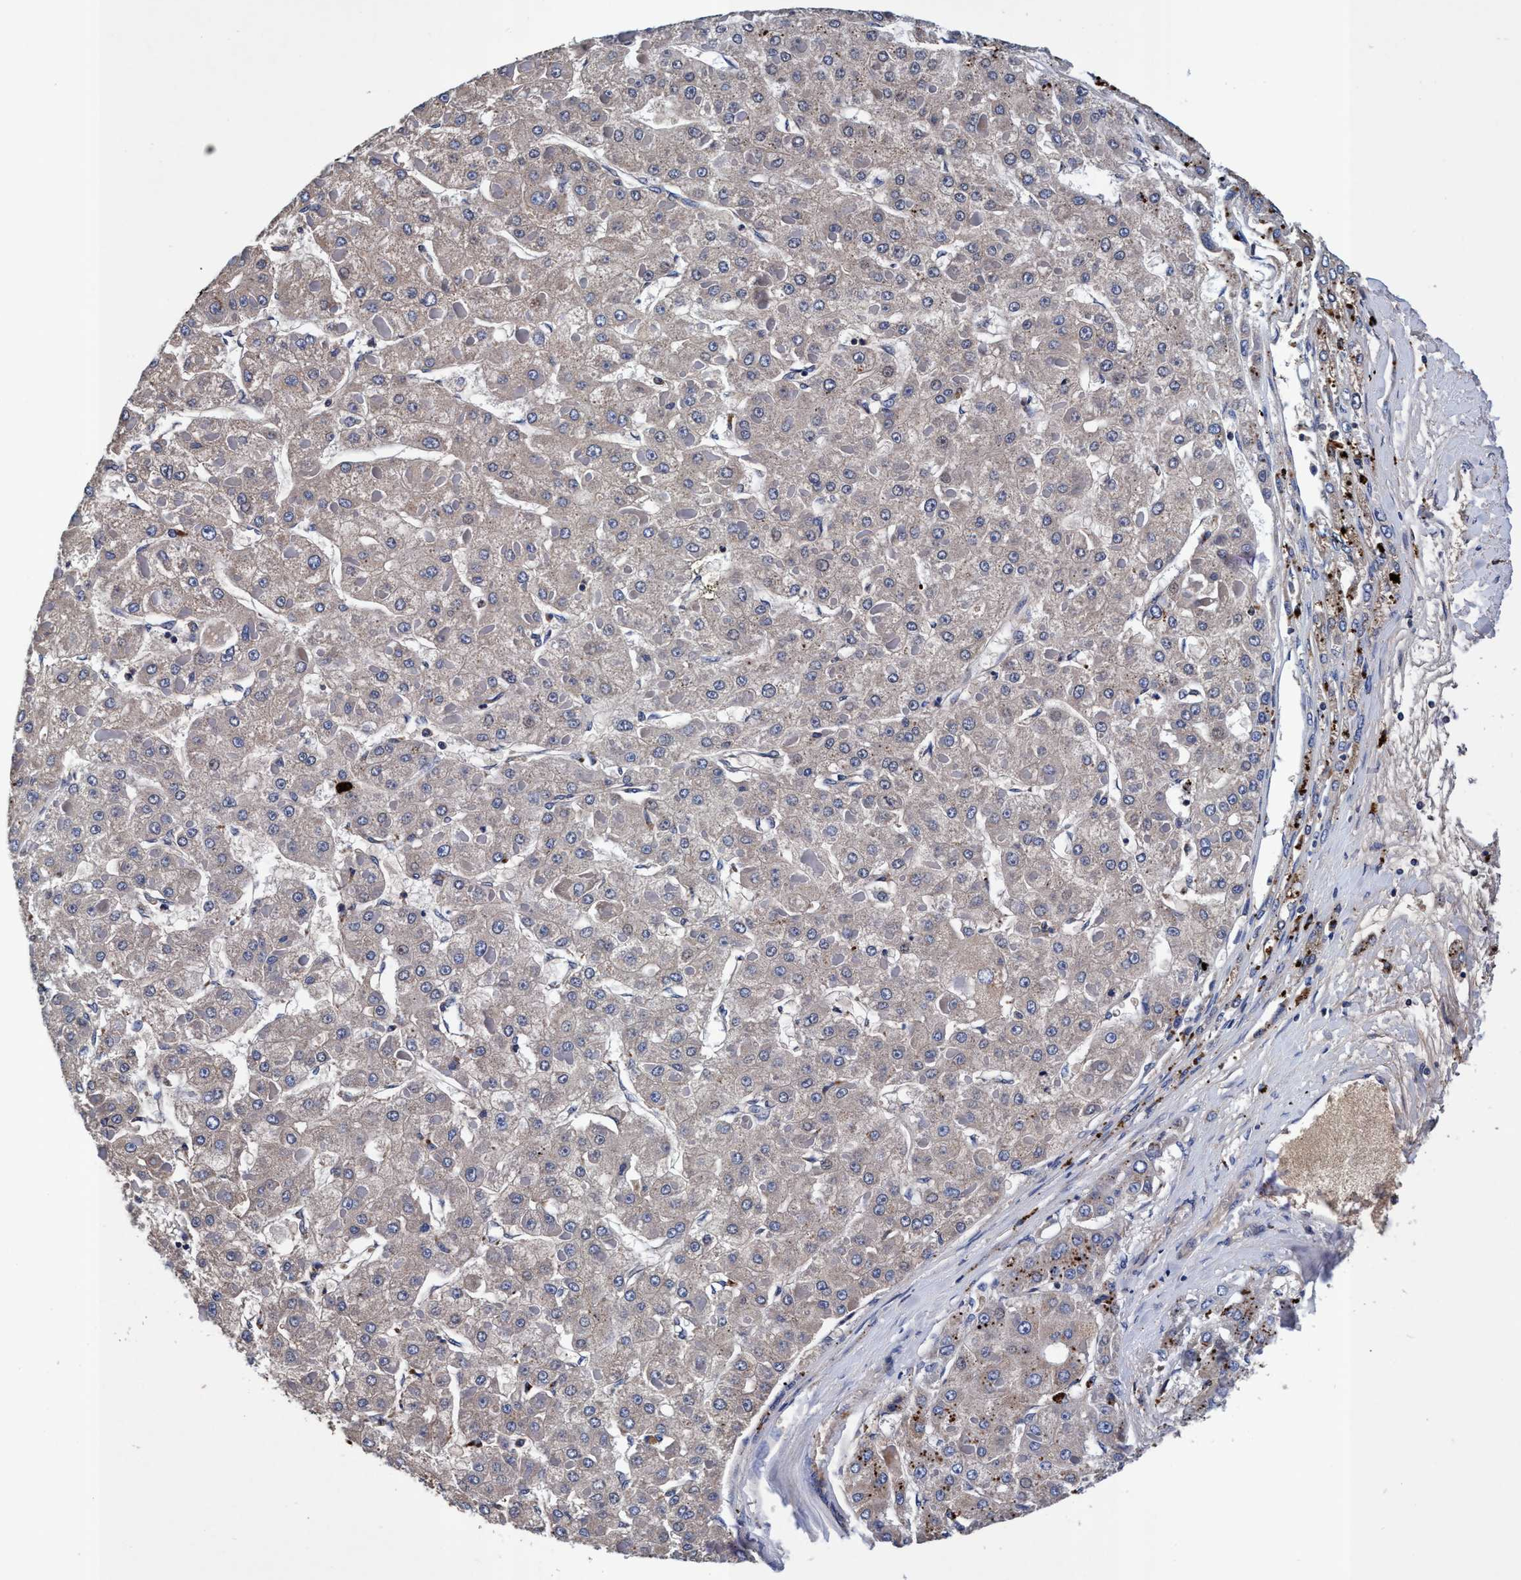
{"staining": {"intensity": "moderate", "quantity": "<25%", "location": "cytoplasmic/membranous"}, "tissue": "liver cancer", "cell_type": "Tumor cells", "image_type": "cancer", "snomed": [{"axis": "morphology", "description": "Carcinoma, Hepatocellular, NOS"}, {"axis": "topography", "description": "Liver"}], "caption": "Liver cancer (hepatocellular carcinoma) stained with a brown dye displays moderate cytoplasmic/membranous positive positivity in approximately <25% of tumor cells.", "gene": "RNF208", "patient": {"sex": "female", "age": 73}}